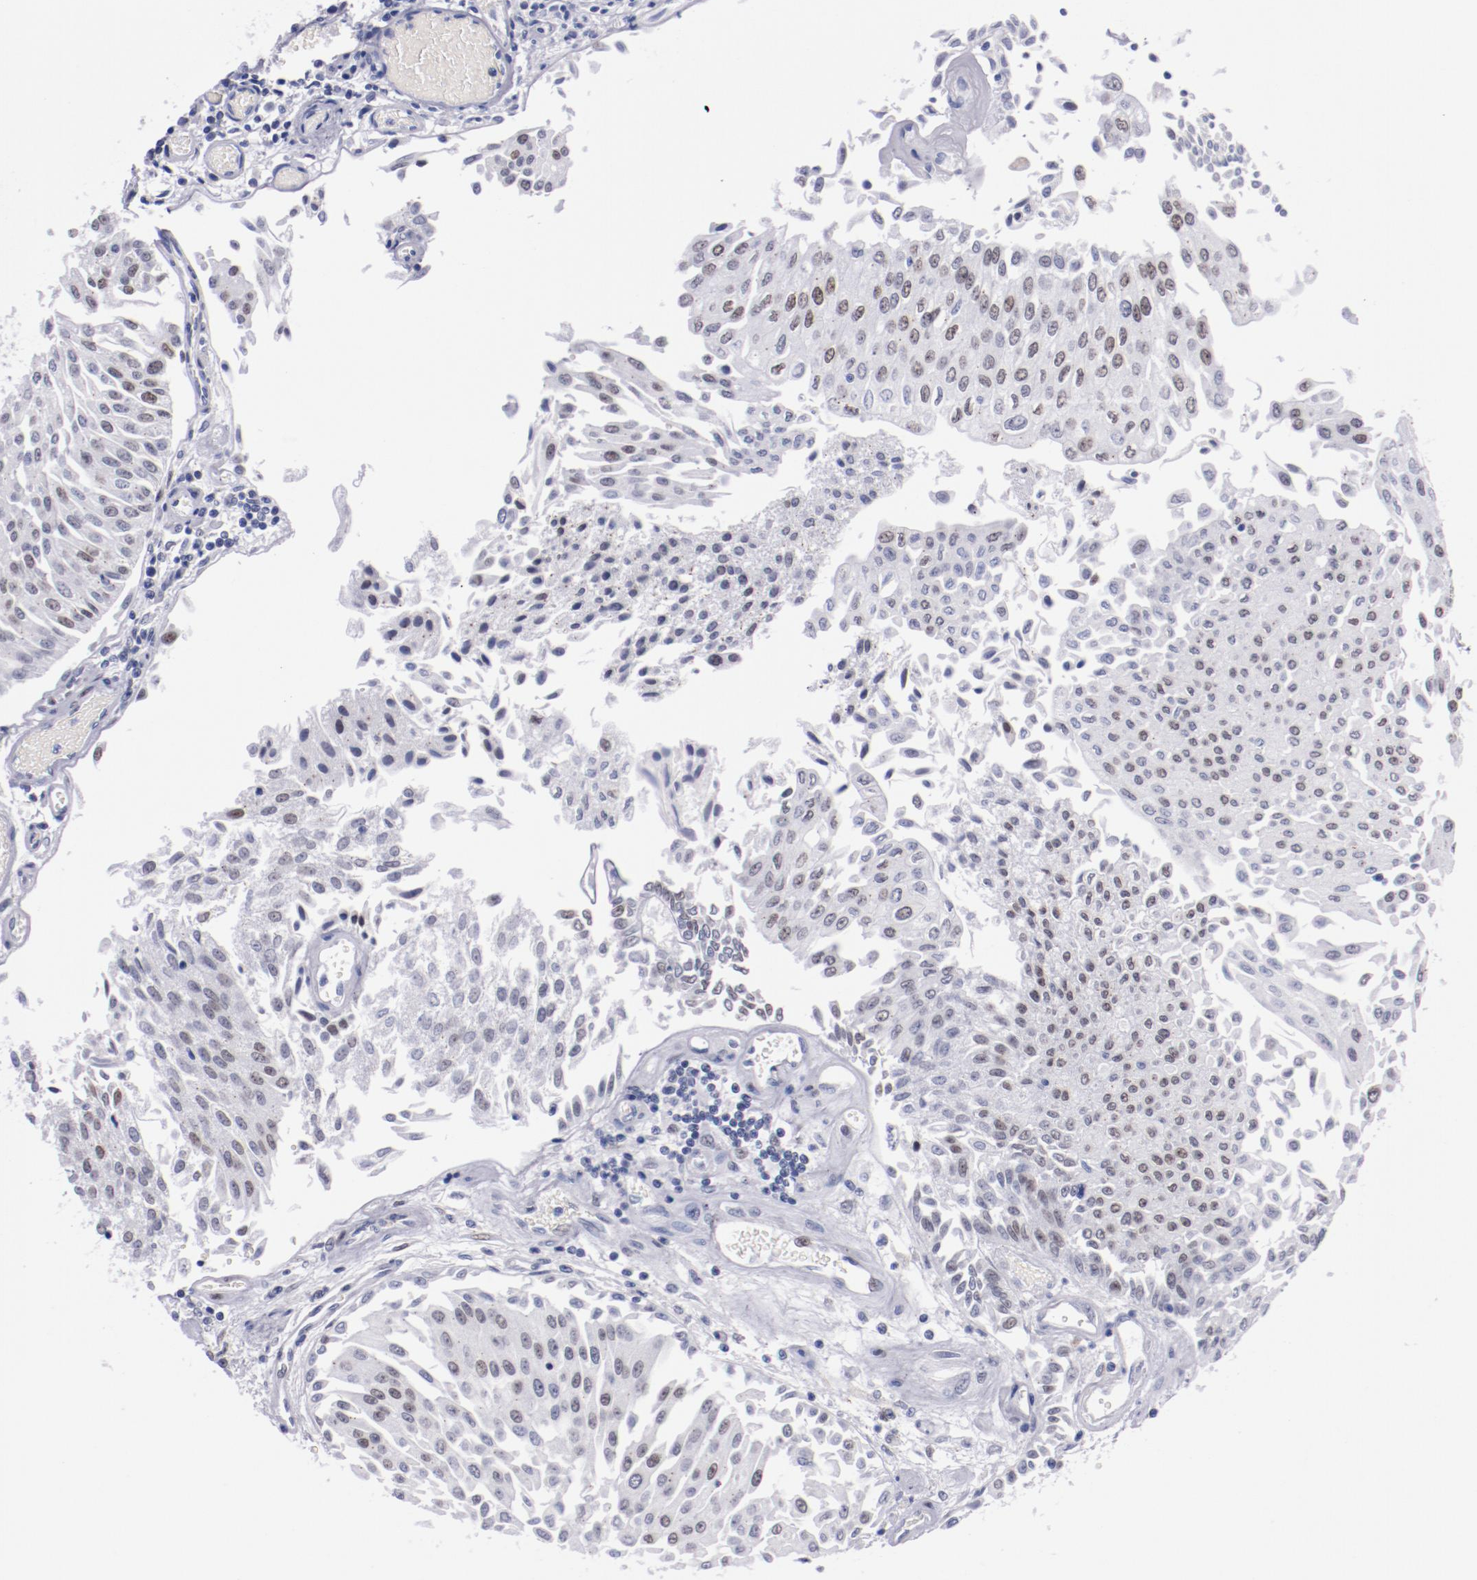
{"staining": {"intensity": "weak", "quantity": "25%-75%", "location": "nuclear"}, "tissue": "urothelial cancer", "cell_type": "Tumor cells", "image_type": "cancer", "snomed": [{"axis": "morphology", "description": "Urothelial carcinoma, Low grade"}, {"axis": "topography", "description": "Urinary bladder"}], "caption": "Weak nuclear protein staining is appreciated in about 25%-75% of tumor cells in urothelial carcinoma (low-grade).", "gene": "HNF1B", "patient": {"sex": "male", "age": 86}}